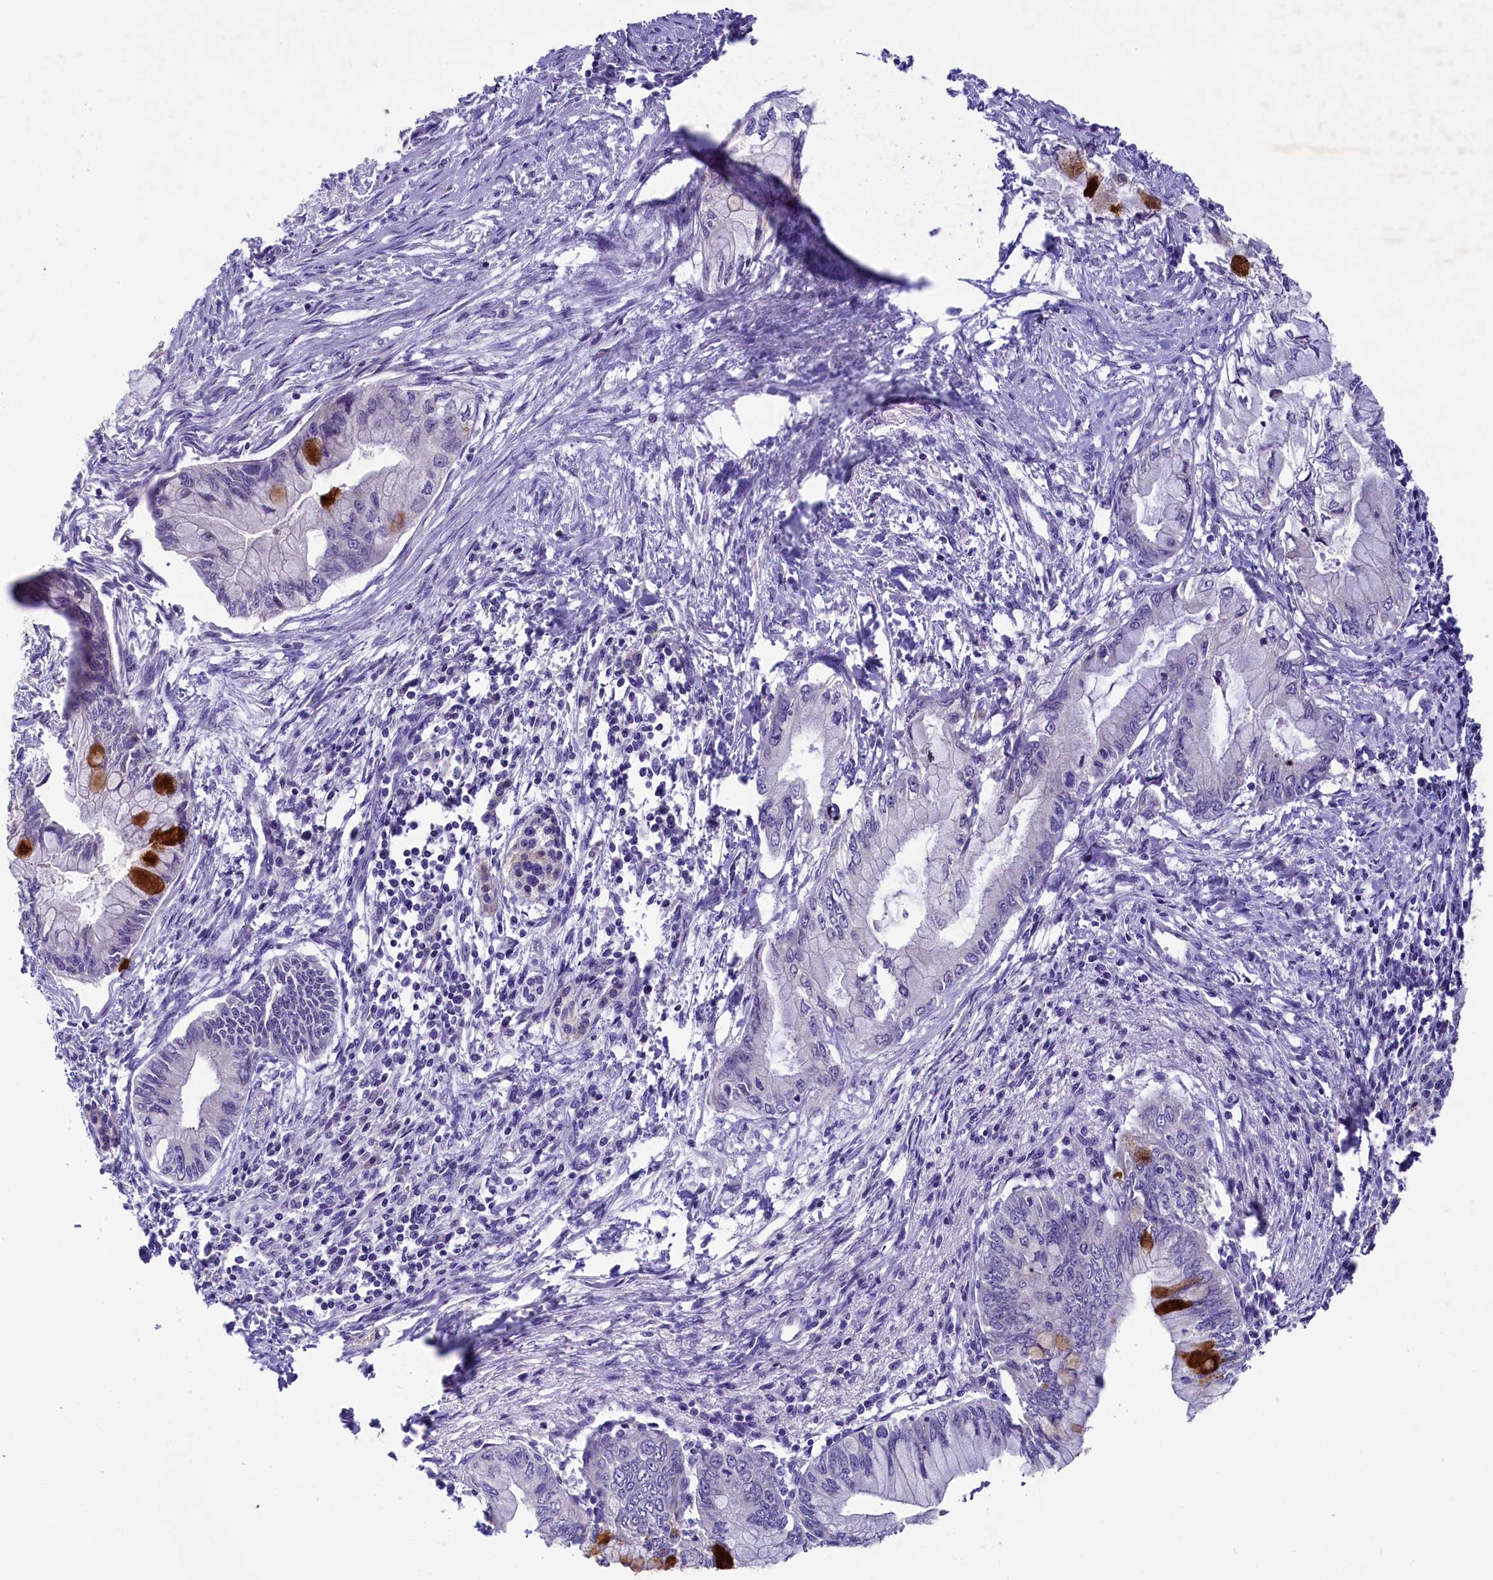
{"staining": {"intensity": "strong", "quantity": "<25%", "location": "cytoplasmic/membranous"}, "tissue": "pancreatic cancer", "cell_type": "Tumor cells", "image_type": "cancer", "snomed": [{"axis": "morphology", "description": "Adenocarcinoma, NOS"}, {"axis": "topography", "description": "Pancreas"}], "caption": "An immunohistochemistry (IHC) micrograph of tumor tissue is shown. Protein staining in brown shows strong cytoplasmic/membranous positivity in pancreatic cancer (adenocarcinoma) within tumor cells. The staining was performed using DAB, with brown indicating positive protein expression. Nuclei are stained blue with hematoxylin.", "gene": "CD99L2", "patient": {"sex": "male", "age": 48}}